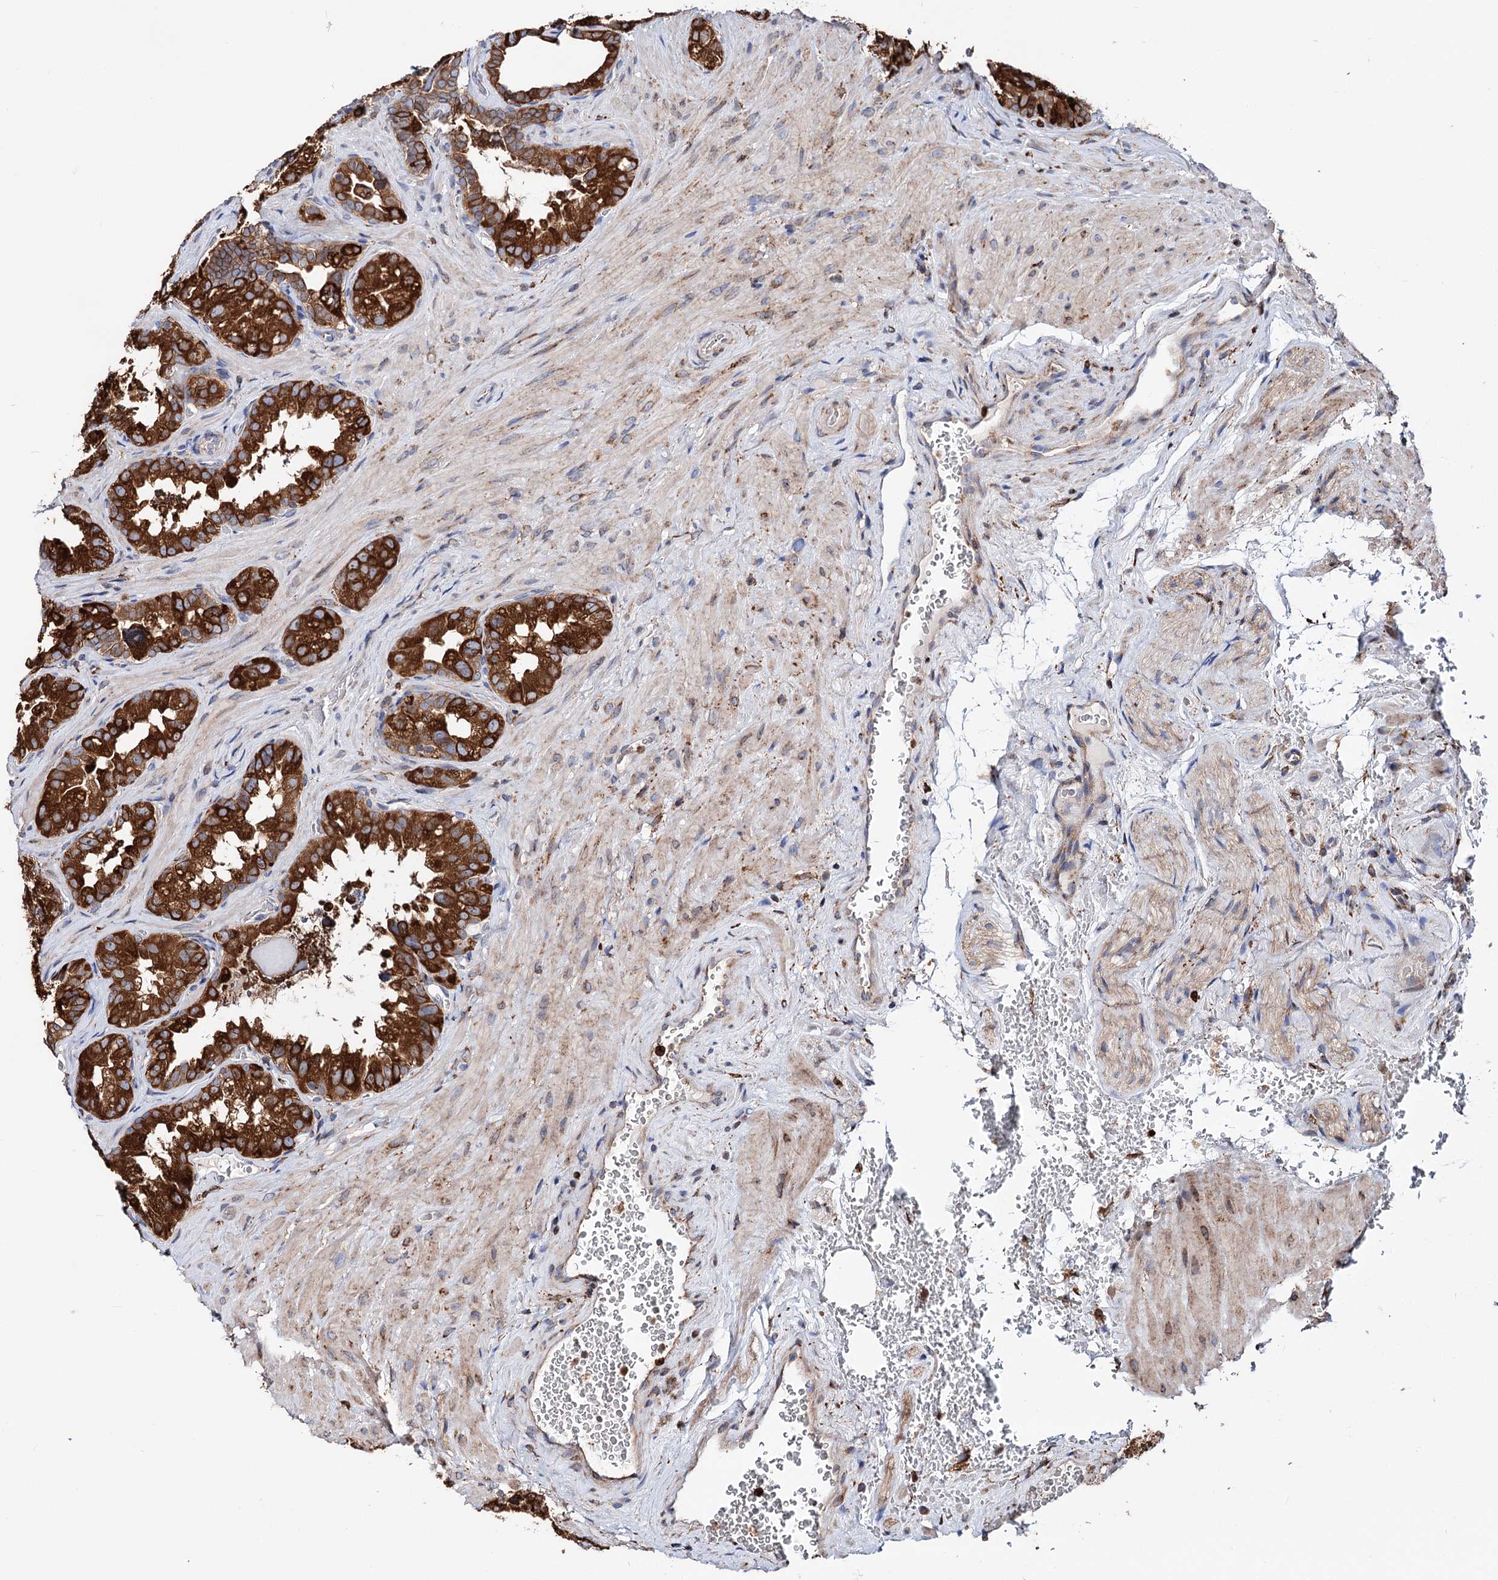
{"staining": {"intensity": "strong", "quantity": ">75%", "location": "cytoplasmic/membranous"}, "tissue": "seminal vesicle", "cell_type": "Glandular cells", "image_type": "normal", "snomed": [{"axis": "morphology", "description": "Normal tissue, NOS"}, {"axis": "topography", "description": "Seminal veicle"}, {"axis": "topography", "description": "Peripheral nerve tissue"}], "caption": "Seminal vesicle stained with DAB immunohistochemistry reveals high levels of strong cytoplasmic/membranous positivity in about >75% of glandular cells.", "gene": "ERP29", "patient": {"sex": "male", "age": 67}}